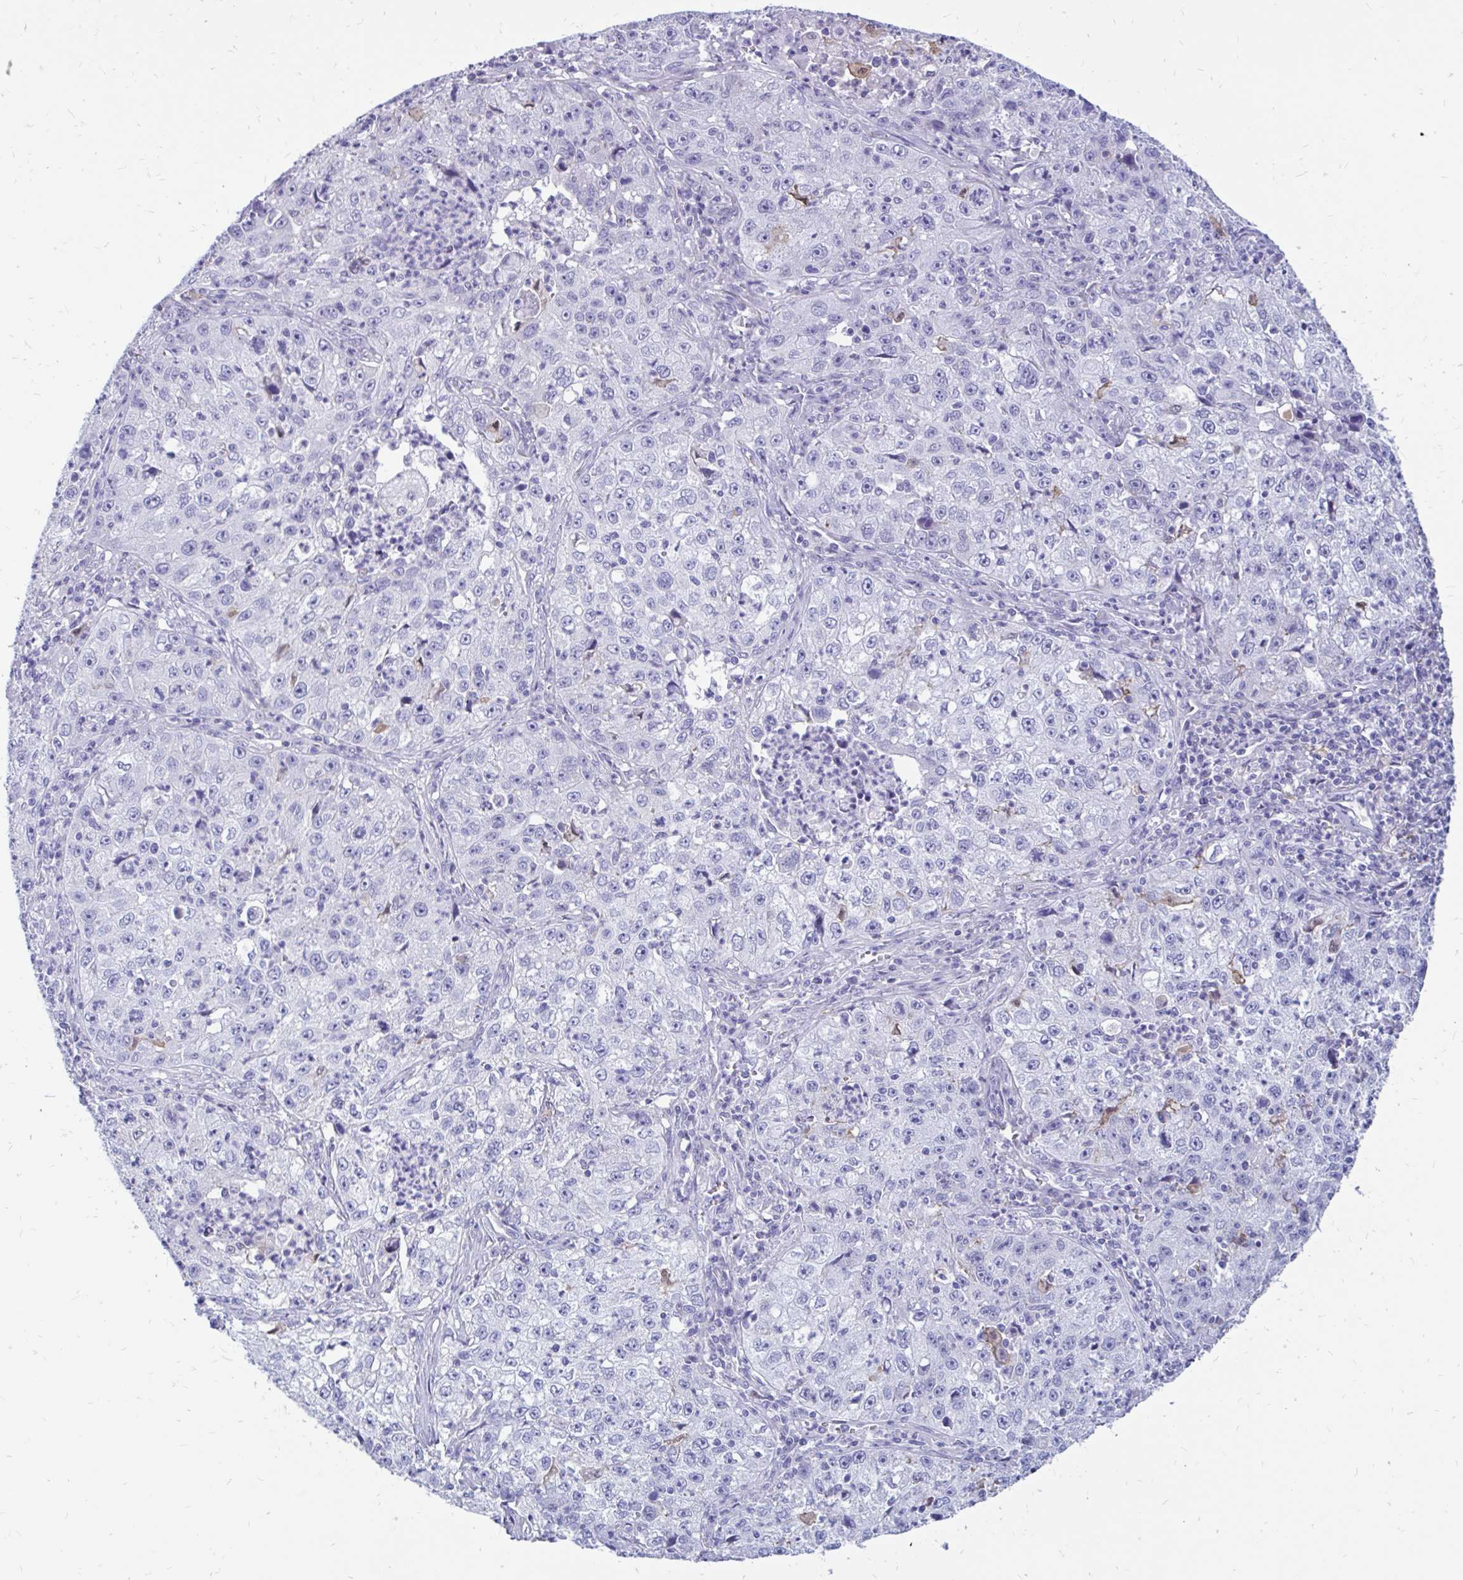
{"staining": {"intensity": "negative", "quantity": "none", "location": "none"}, "tissue": "lung cancer", "cell_type": "Tumor cells", "image_type": "cancer", "snomed": [{"axis": "morphology", "description": "Squamous cell carcinoma, NOS"}, {"axis": "topography", "description": "Lung"}], "caption": "High magnification brightfield microscopy of squamous cell carcinoma (lung) stained with DAB (brown) and counterstained with hematoxylin (blue): tumor cells show no significant staining. (DAB (3,3'-diaminobenzidine) IHC visualized using brightfield microscopy, high magnification).", "gene": "IGSF5", "patient": {"sex": "male", "age": 71}}